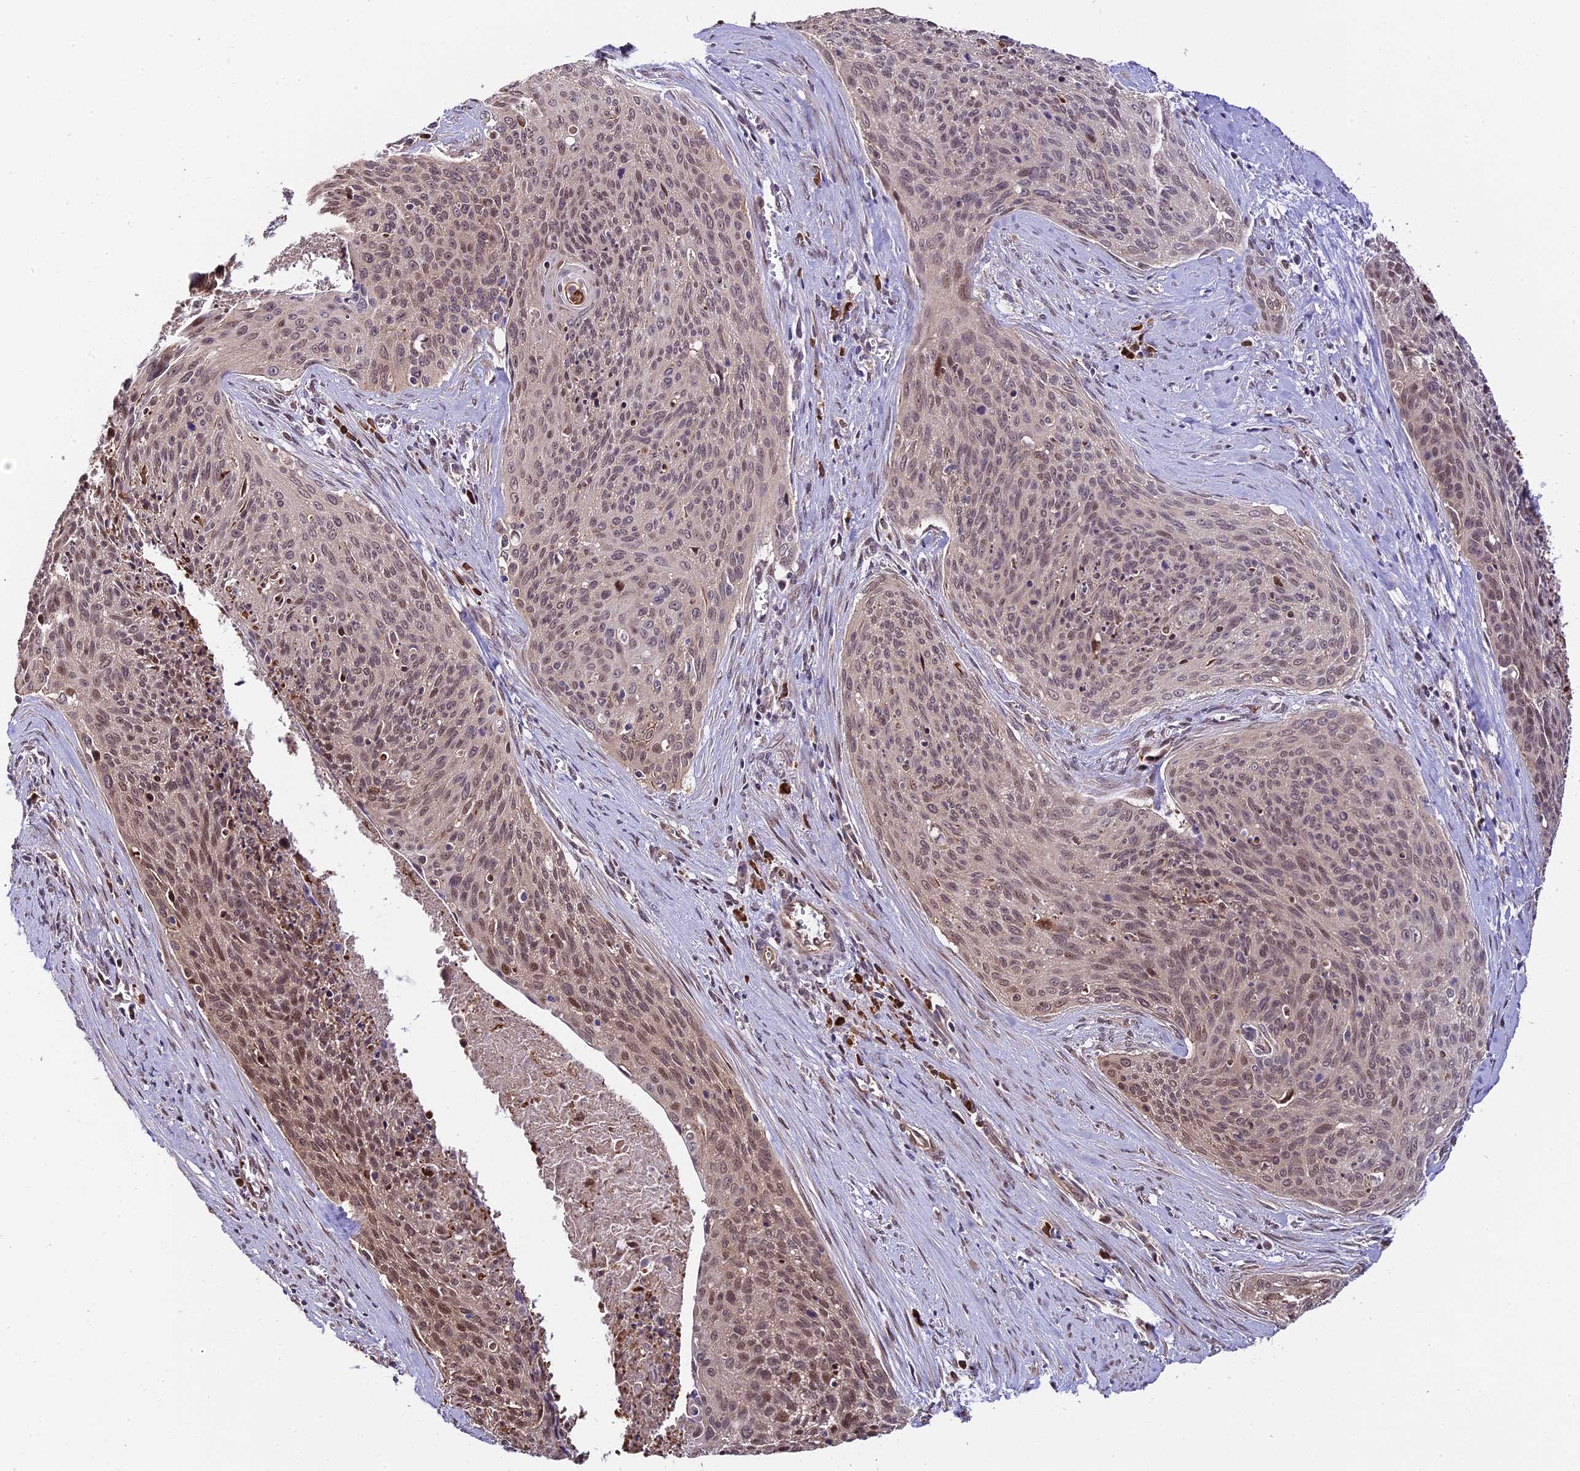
{"staining": {"intensity": "moderate", "quantity": "25%-75%", "location": "nuclear"}, "tissue": "cervical cancer", "cell_type": "Tumor cells", "image_type": "cancer", "snomed": [{"axis": "morphology", "description": "Squamous cell carcinoma, NOS"}, {"axis": "topography", "description": "Cervix"}], "caption": "There is medium levels of moderate nuclear positivity in tumor cells of cervical squamous cell carcinoma, as demonstrated by immunohistochemical staining (brown color).", "gene": "HERPUD1", "patient": {"sex": "female", "age": 55}}